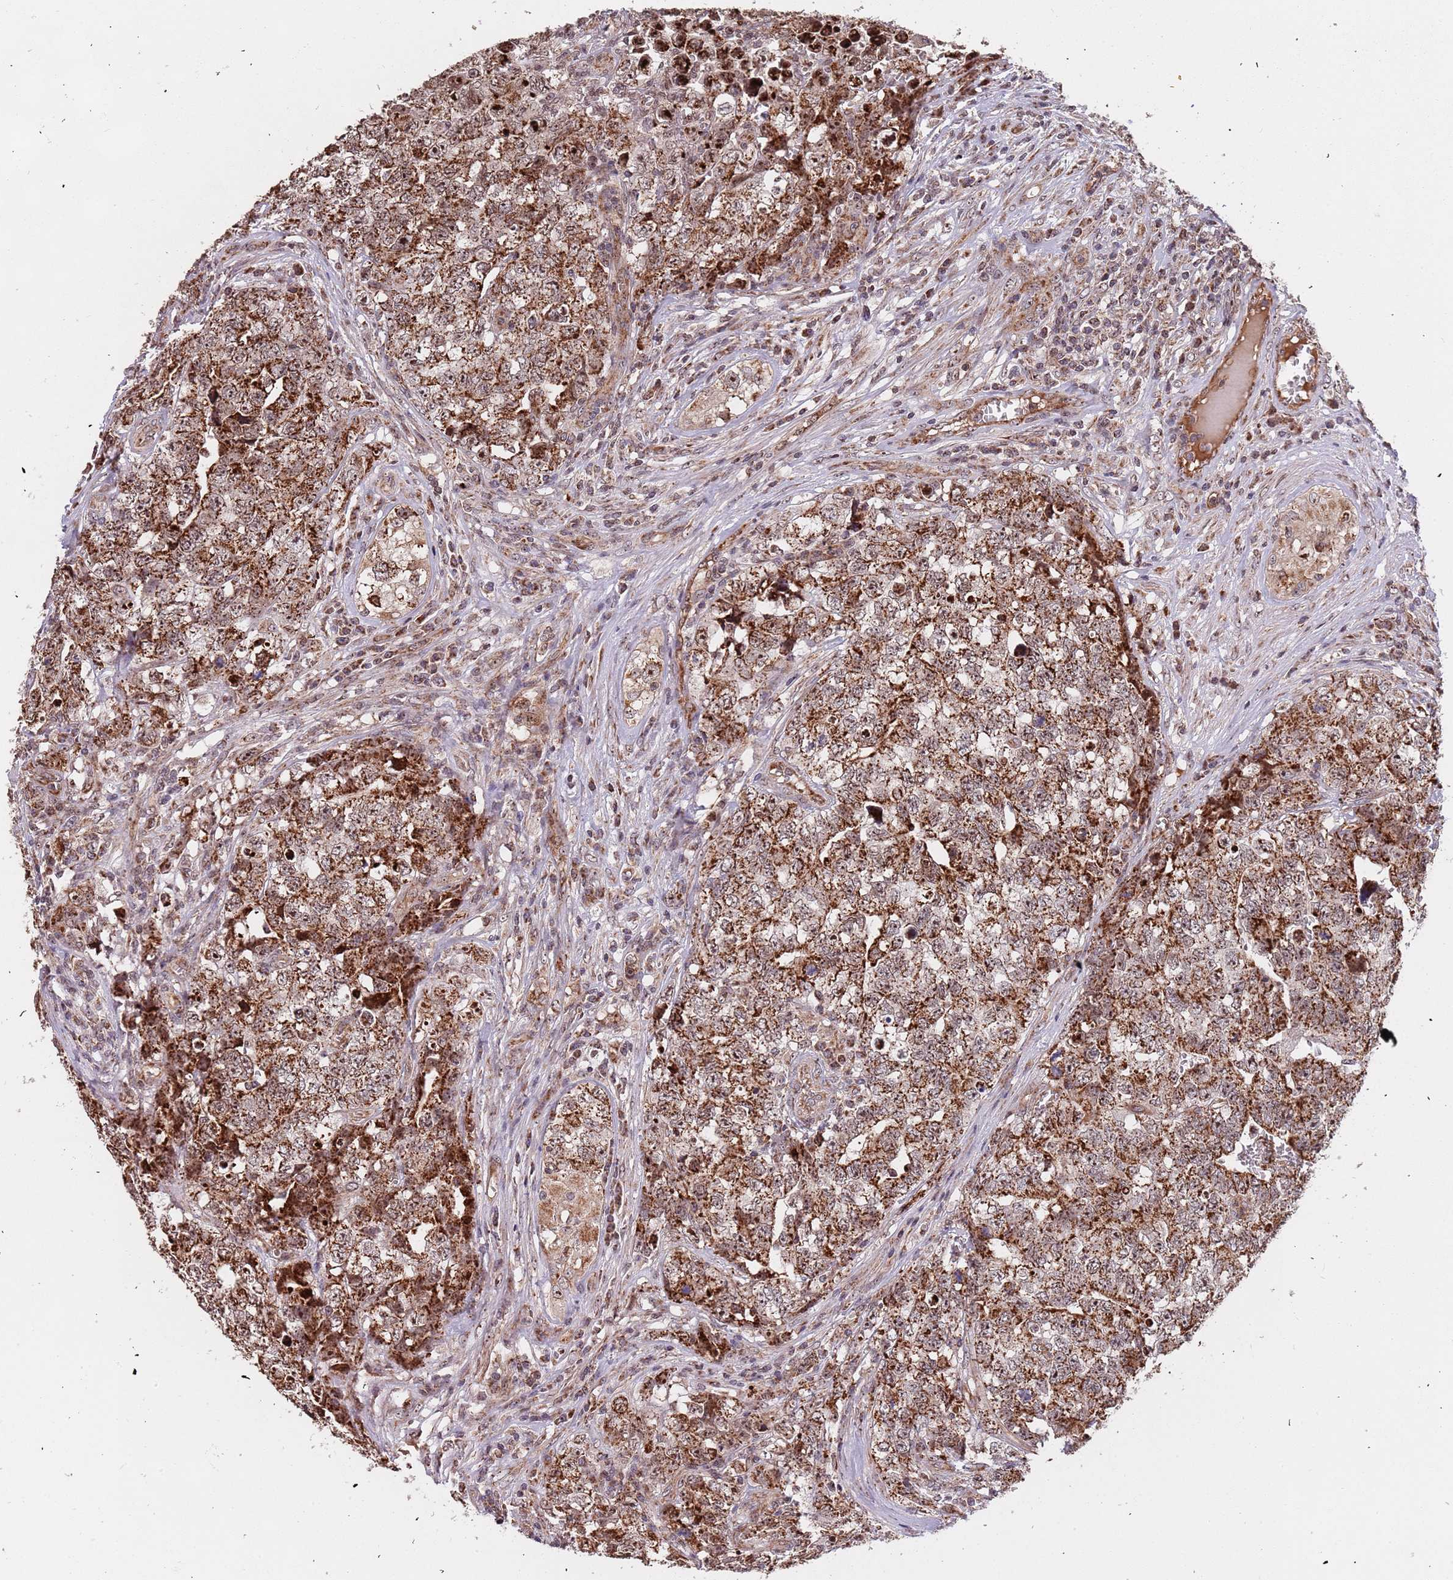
{"staining": {"intensity": "strong", "quantity": ">75%", "location": "cytoplasmic/membranous"}, "tissue": "testis cancer", "cell_type": "Tumor cells", "image_type": "cancer", "snomed": [{"axis": "morphology", "description": "Carcinoma, Embryonal, NOS"}, {"axis": "topography", "description": "Testis"}], "caption": "Brown immunohistochemical staining in testis embryonal carcinoma demonstrates strong cytoplasmic/membranous expression in approximately >75% of tumor cells.", "gene": "DCHS1", "patient": {"sex": "male", "age": 31}}